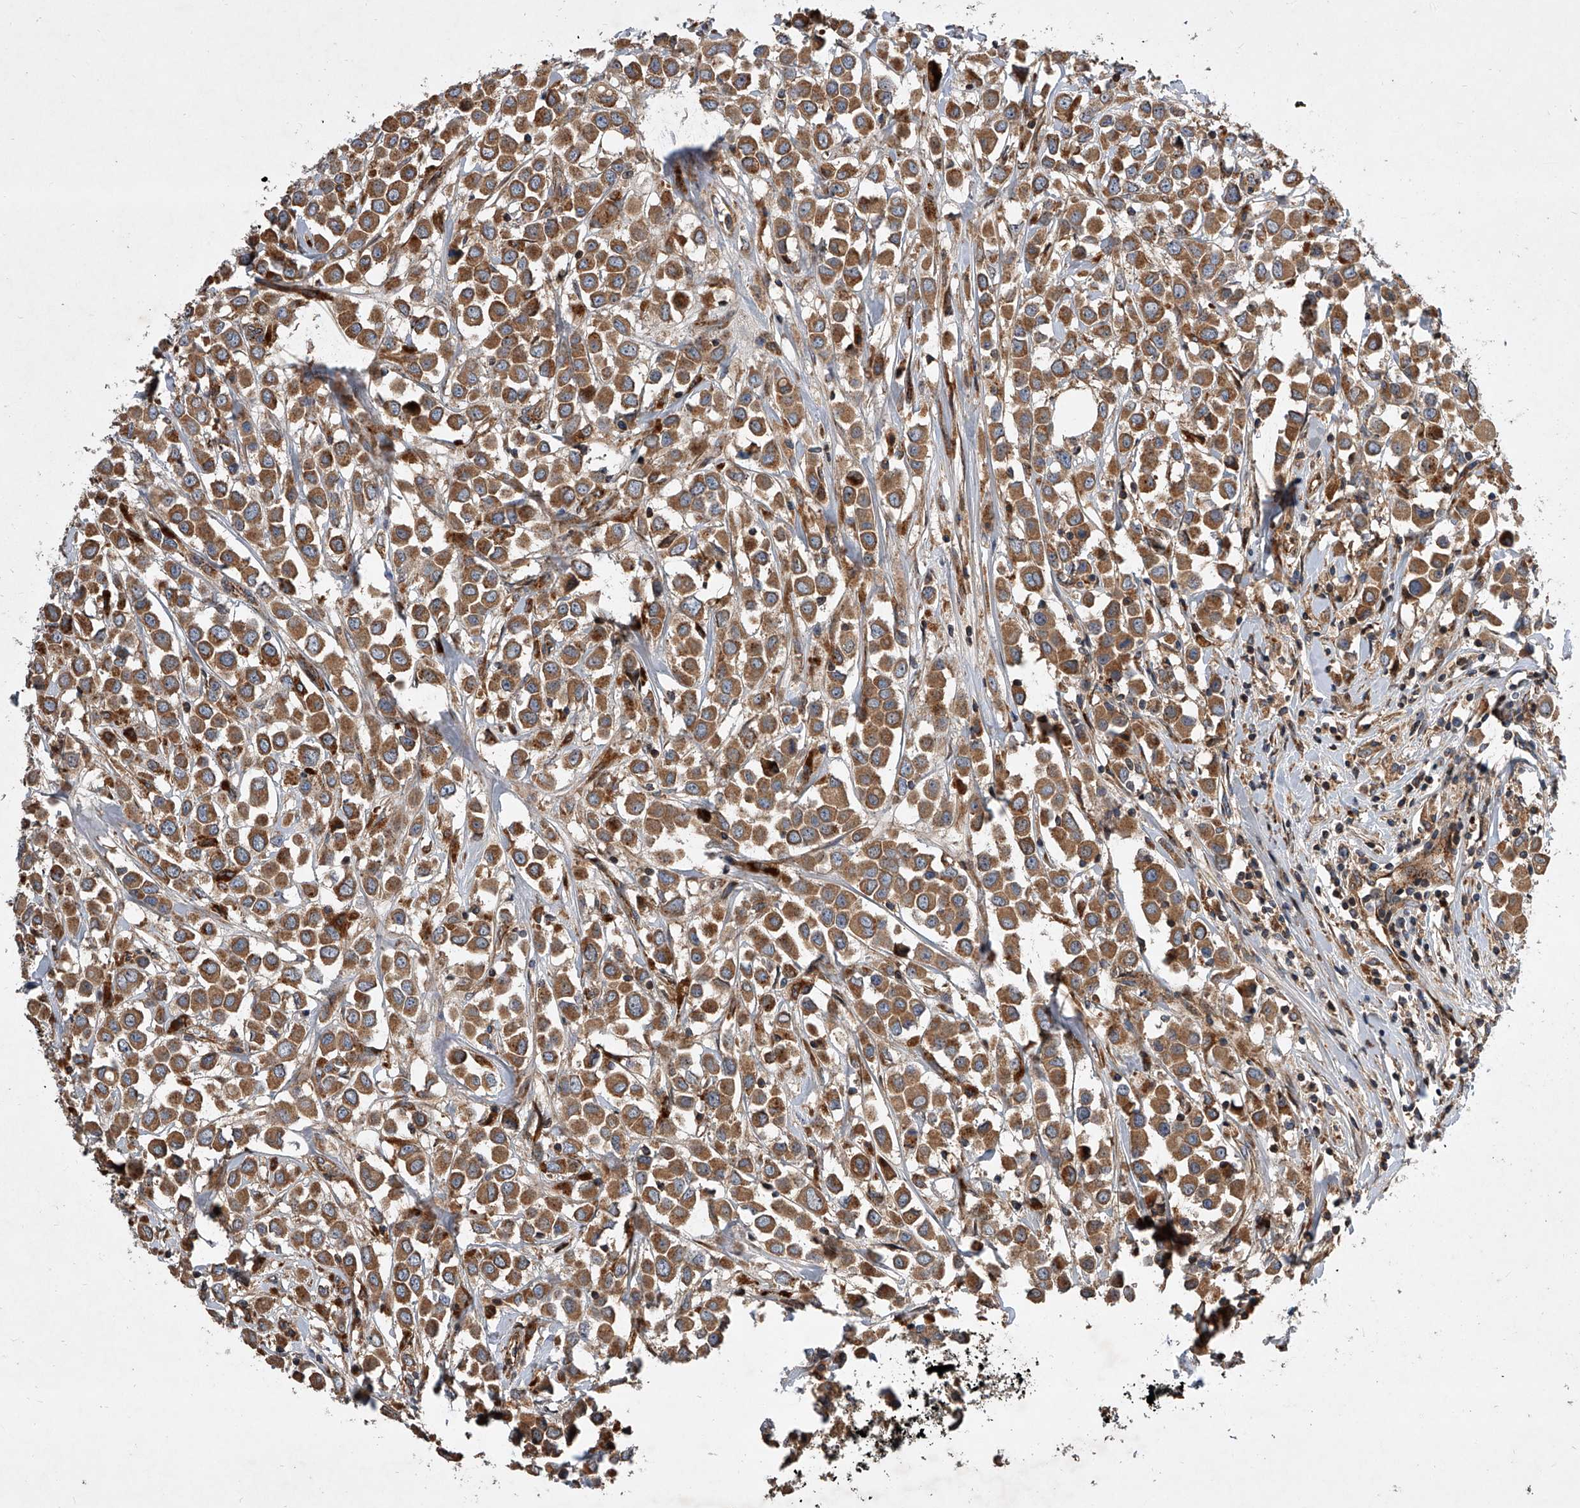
{"staining": {"intensity": "moderate", "quantity": ">75%", "location": "cytoplasmic/membranous"}, "tissue": "breast cancer", "cell_type": "Tumor cells", "image_type": "cancer", "snomed": [{"axis": "morphology", "description": "Duct carcinoma"}, {"axis": "topography", "description": "Breast"}], "caption": "Protein staining of breast invasive ductal carcinoma tissue exhibits moderate cytoplasmic/membranous positivity in approximately >75% of tumor cells.", "gene": "USP47", "patient": {"sex": "female", "age": 61}}